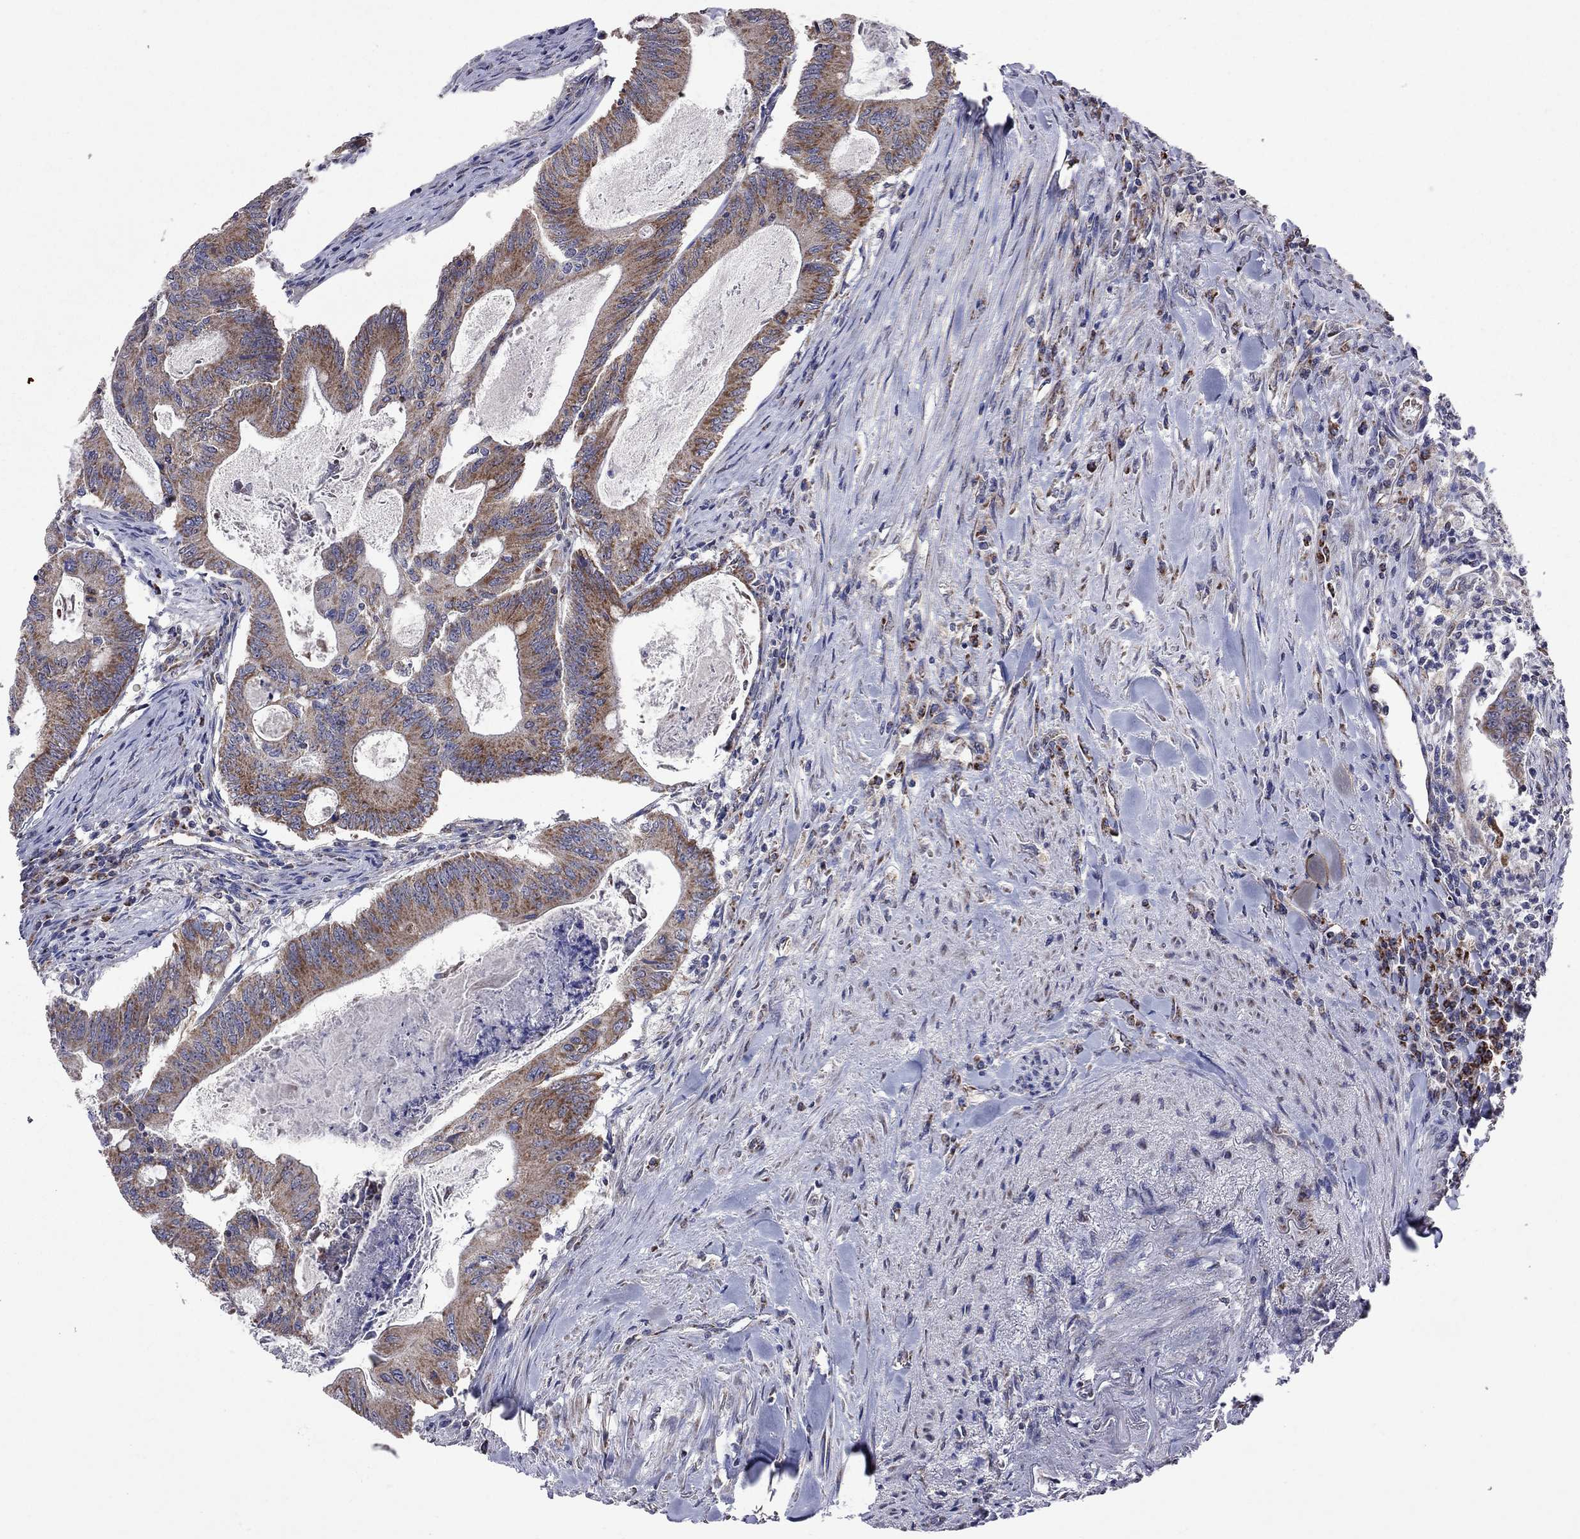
{"staining": {"intensity": "strong", "quantity": "25%-75%", "location": "cytoplasmic/membranous"}, "tissue": "colorectal cancer", "cell_type": "Tumor cells", "image_type": "cancer", "snomed": [{"axis": "morphology", "description": "Adenocarcinoma, NOS"}, {"axis": "topography", "description": "Colon"}], "caption": "DAB immunohistochemical staining of adenocarcinoma (colorectal) exhibits strong cytoplasmic/membranous protein positivity in about 25%-75% of tumor cells. (DAB (3,3'-diaminobenzidine) IHC with brightfield microscopy, high magnification).", "gene": "NDUFB1", "patient": {"sex": "female", "age": 70}}